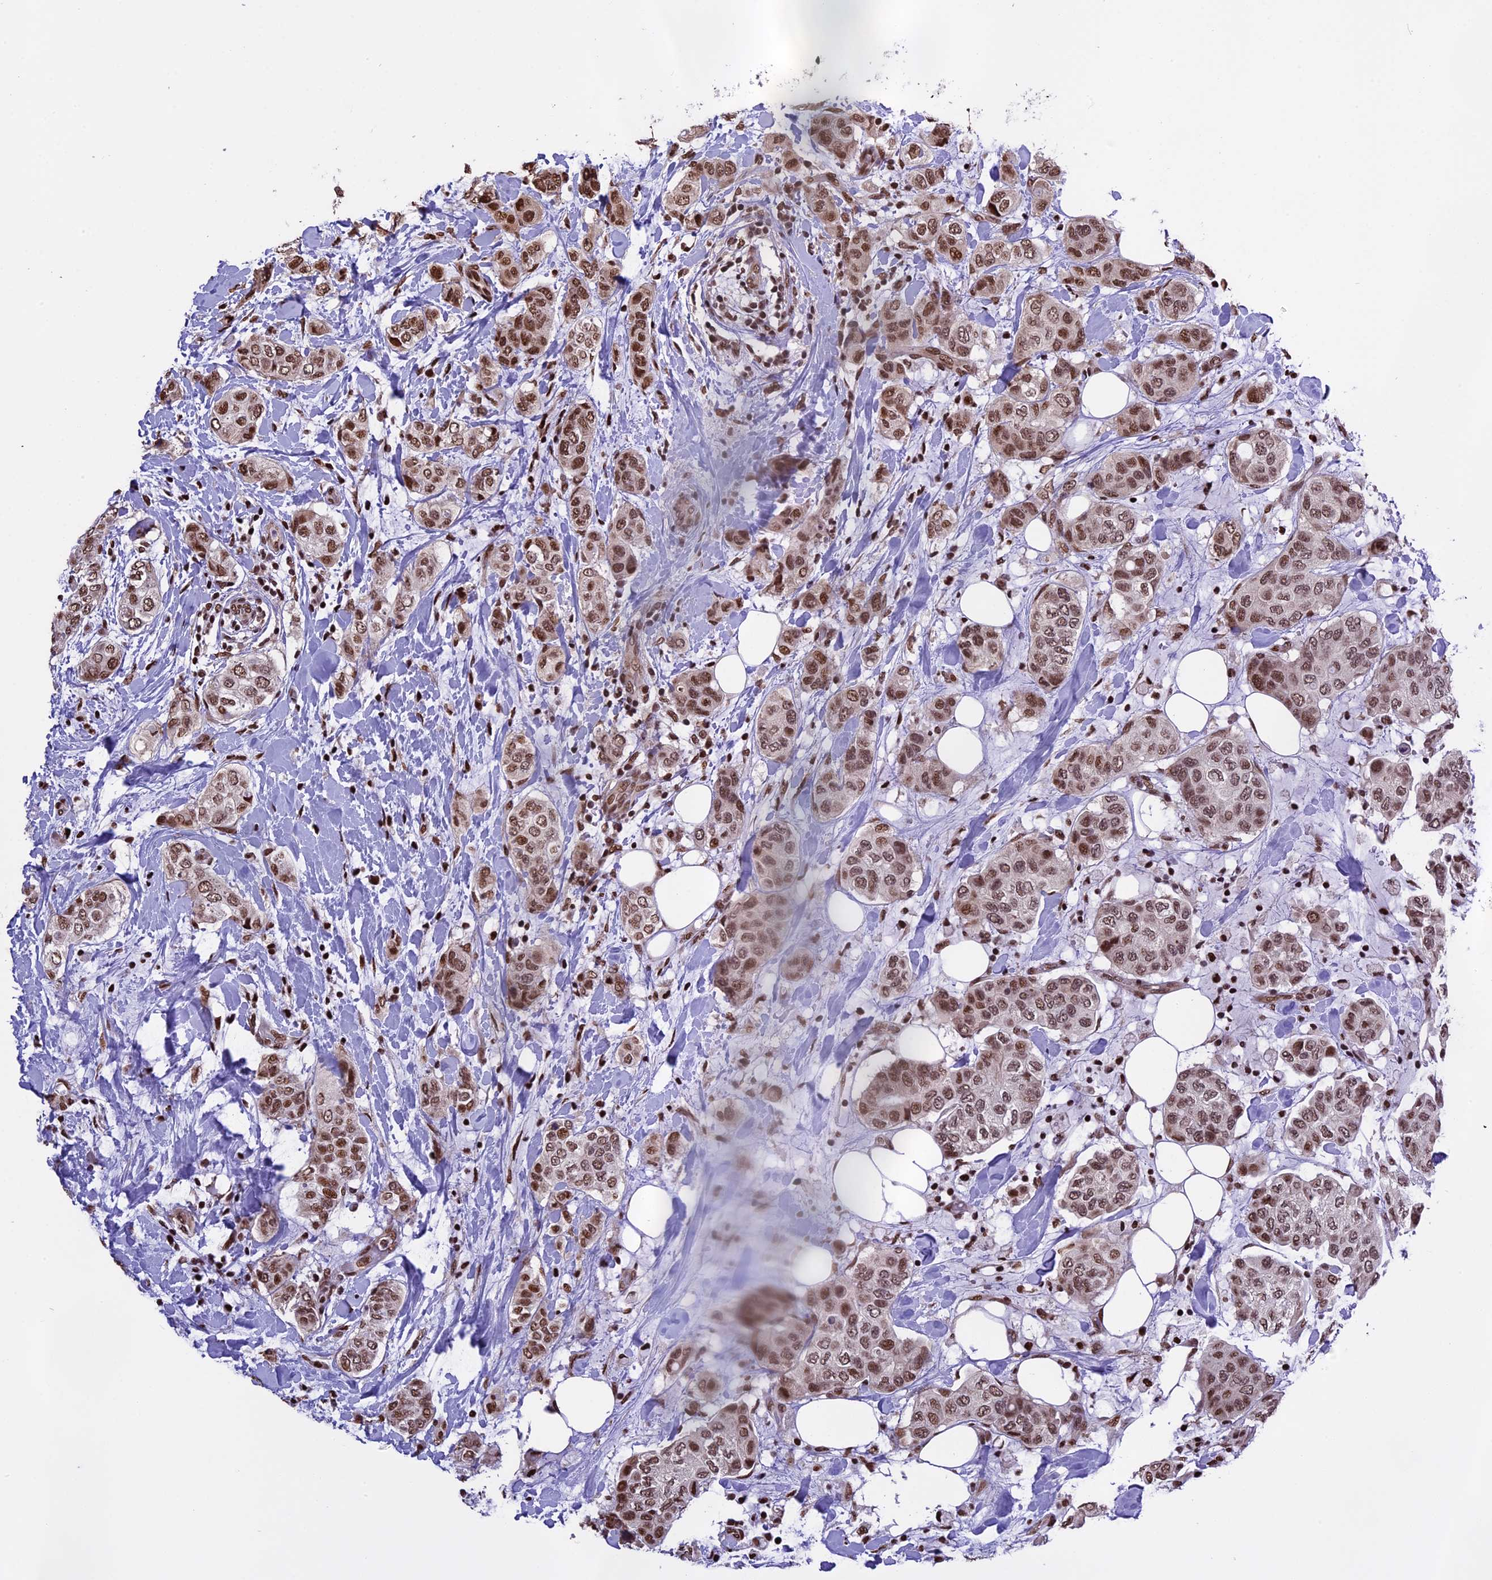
{"staining": {"intensity": "moderate", "quantity": ">75%", "location": "nuclear"}, "tissue": "breast cancer", "cell_type": "Tumor cells", "image_type": "cancer", "snomed": [{"axis": "morphology", "description": "Lobular carcinoma"}, {"axis": "topography", "description": "Breast"}], "caption": "Tumor cells show medium levels of moderate nuclear expression in about >75% of cells in breast lobular carcinoma. The staining was performed using DAB to visualize the protein expression in brown, while the nuclei were stained in blue with hematoxylin (Magnification: 20x).", "gene": "POLR3E", "patient": {"sex": "female", "age": 51}}